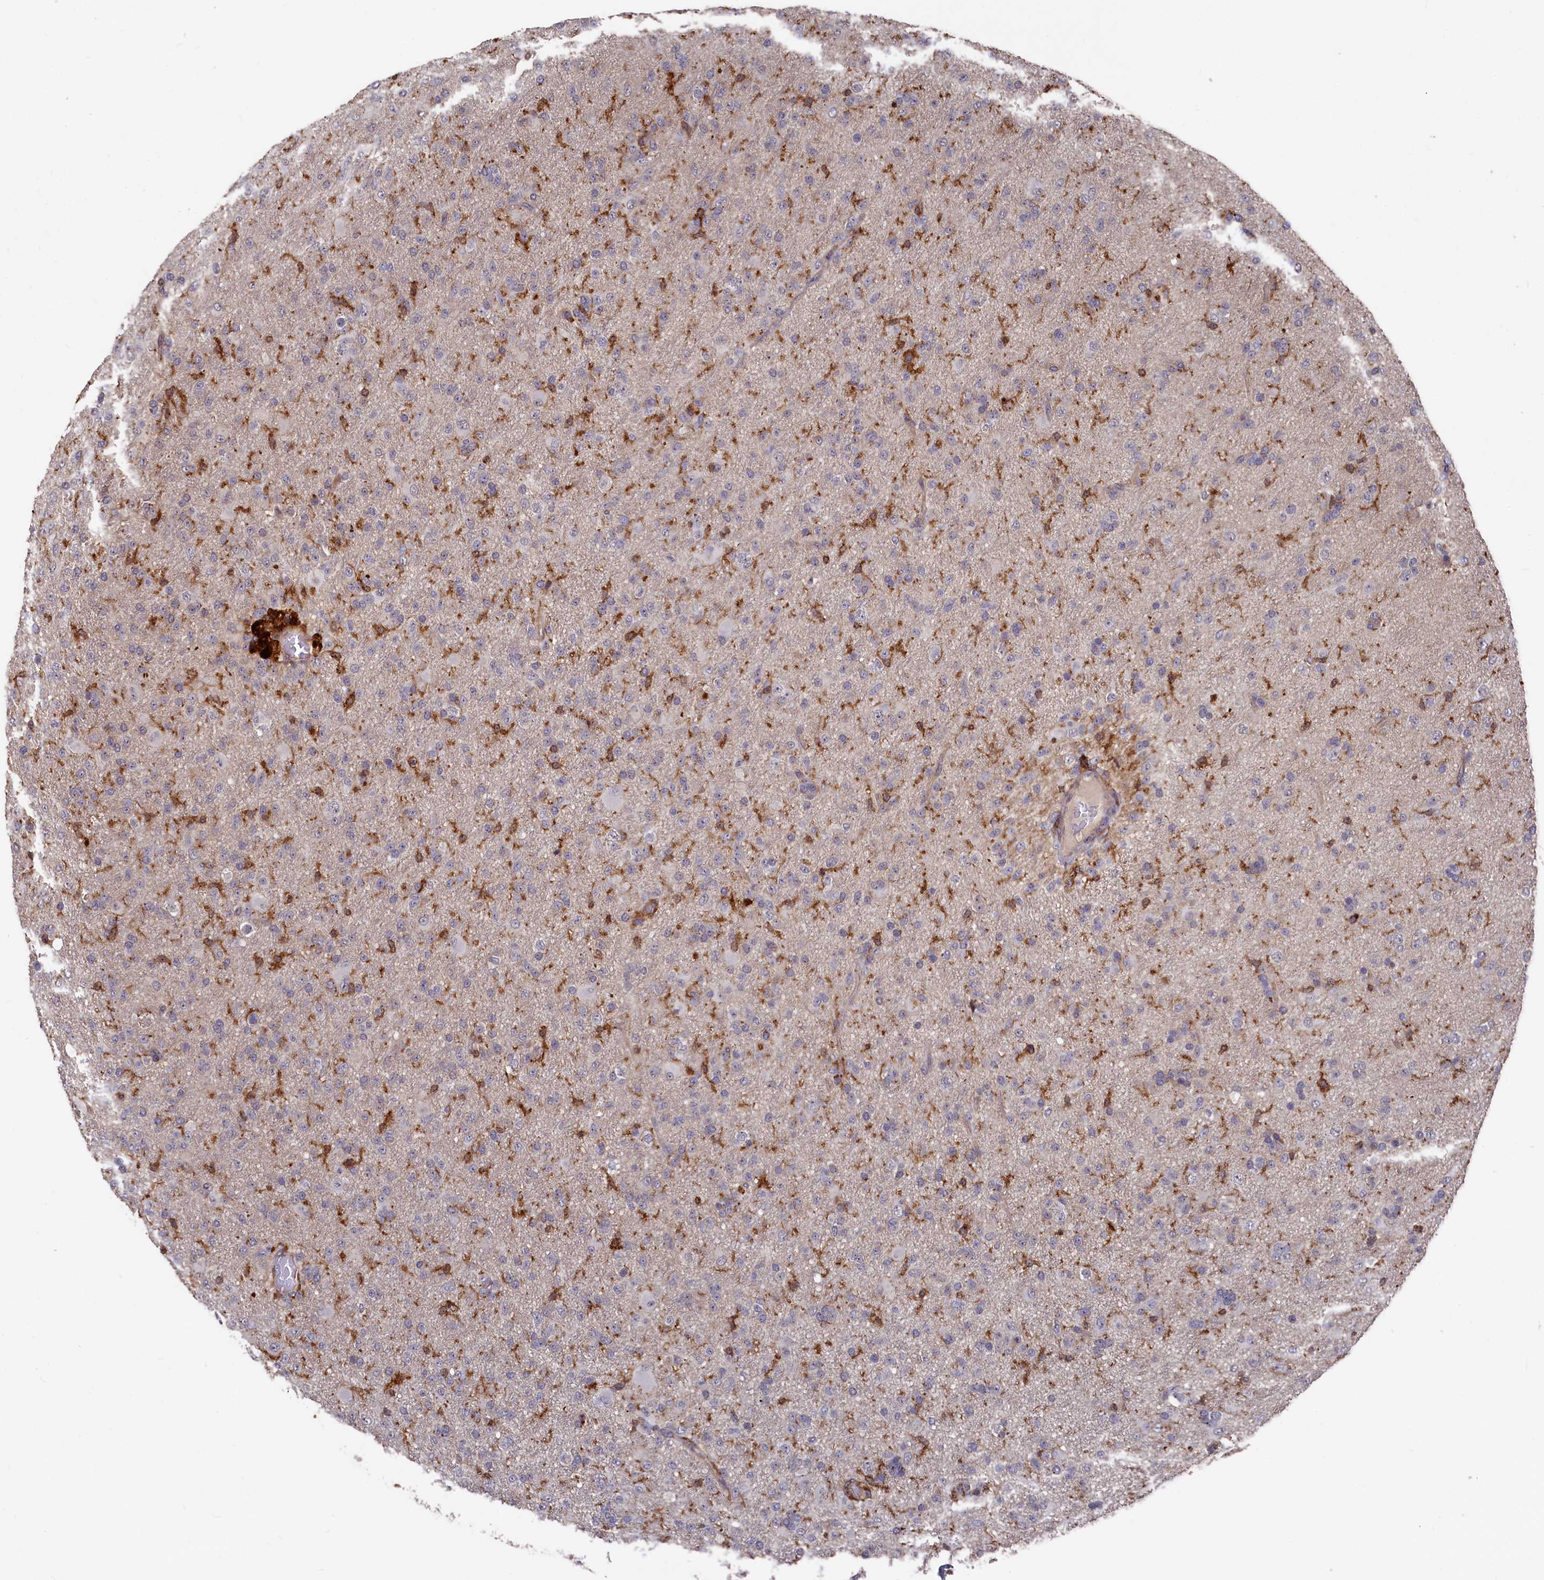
{"staining": {"intensity": "negative", "quantity": "none", "location": "none"}, "tissue": "glioma", "cell_type": "Tumor cells", "image_type": "cancer", "snomed": [{"axis": "morphology", "description": "Glioma, malignant, Low grade"}, {"axis": "topography", "description": "Brain"}], "caption": "Immunohistochemistry (IHC) of glioma demonstrates no staining in tumor cells.", "gene": "PLEKHO2", "patient": {"sex": "male", "age": 65}}